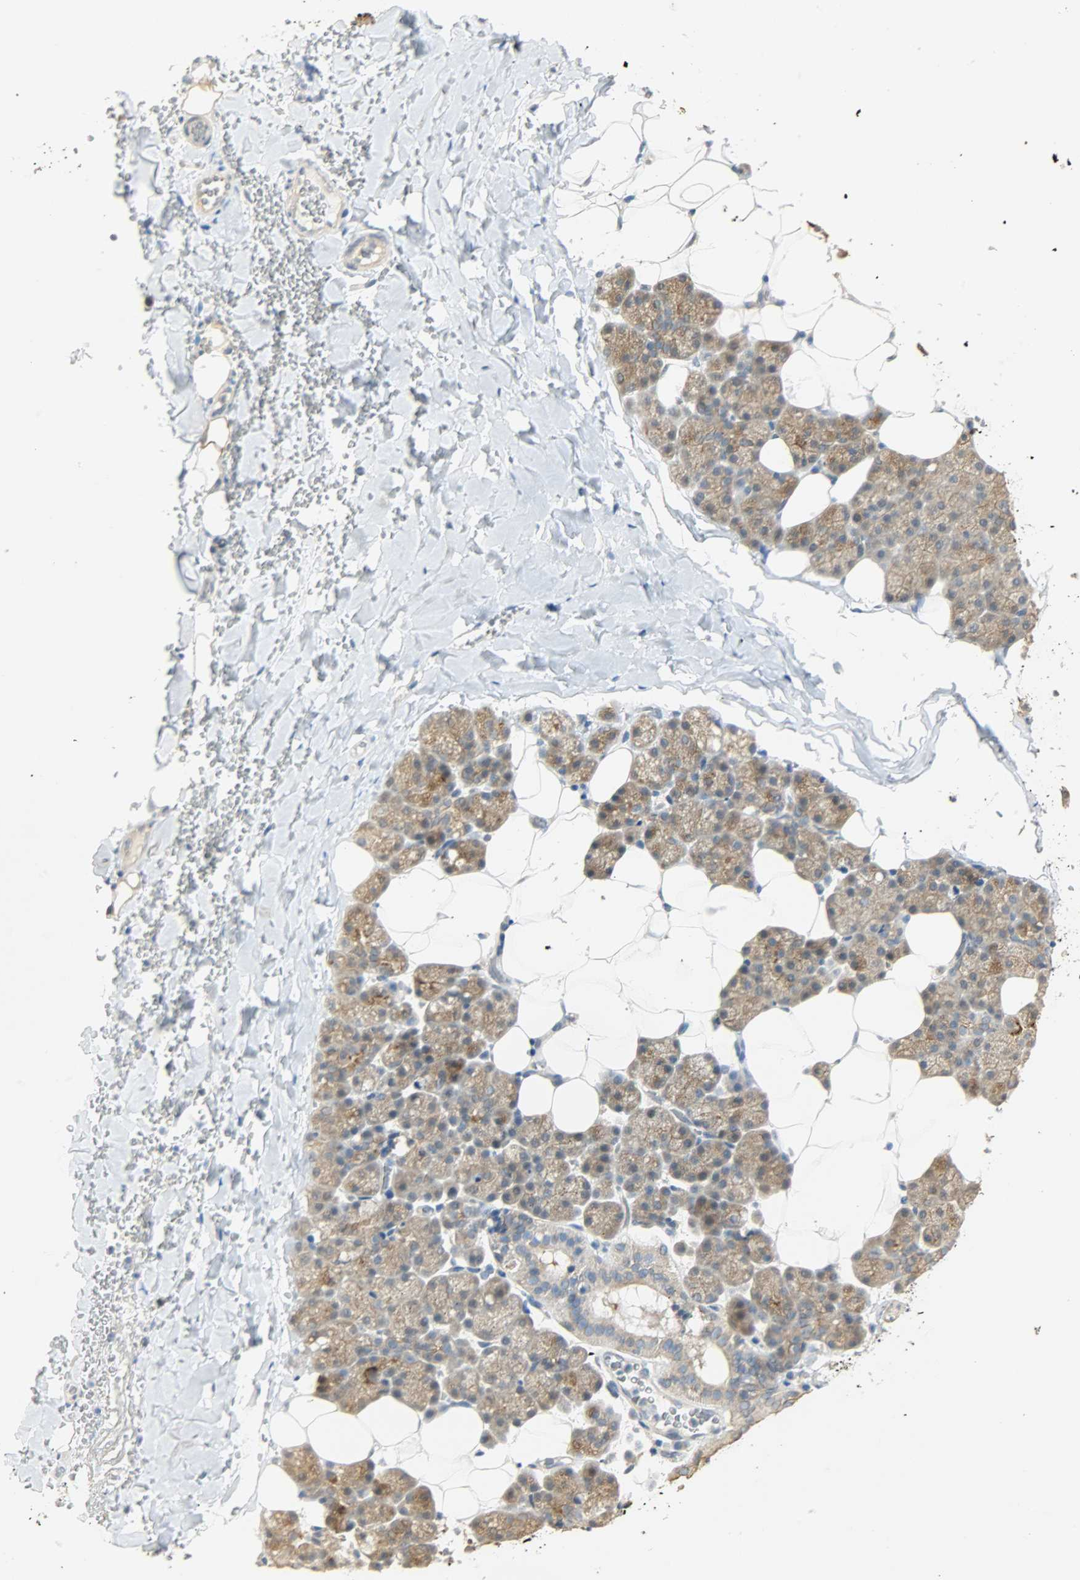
{"staining": {"intensity": "moderate", "quantity": ">75%", "location": "cytoplasmic/membranous"}, "tissue": "salivary gland", "cell_type": "Glandular cells", "image_type": "normal", "snomed": [{"axis": "morphology", "description": "Normal tissue, NOS"}, {"axis": "topography", "description": "Lymph node"}, {"axis": "topography", "description": "Salivary gland"}], "caption": "This is a photomicrograph of IHC staining of benign salivary gland, which shows moderate staining in the cytoplasmic/membranous of glandular cells.", "gene": "USP13", "patient": {"sex": "male", "age": 8}}